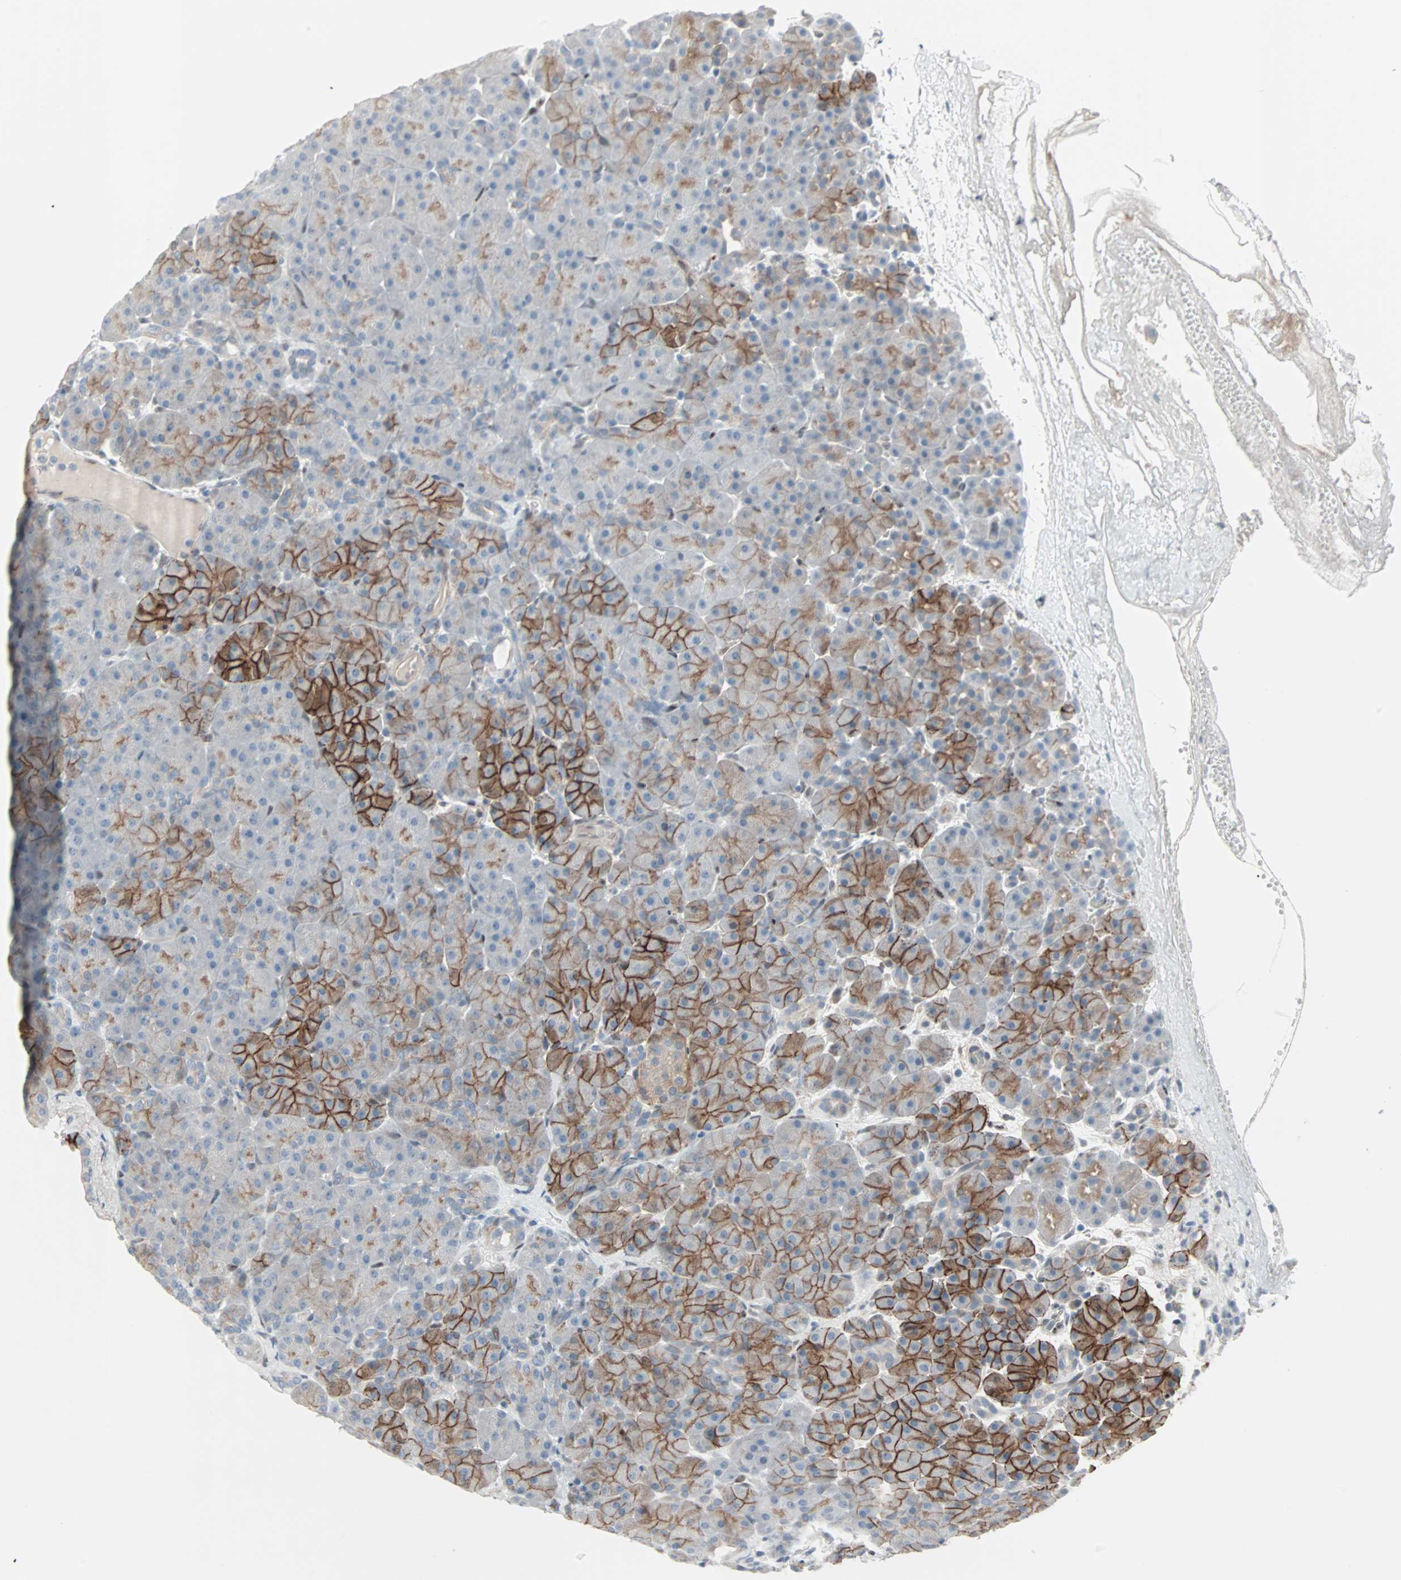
{"staining": {"intensity": "moderate", "quantity": "25%-75%", "location": "cytoplasmic/membranous"}, "tissue": "pancreas", "cell_type": "Exocrine glandular cells", "image_type": "normal", "snomed": [{"axis": "morphology", "description": "Normal tissue, NOS"}, {"axis": "topography", "description": "Pancreas"}], "caption": "This histopathology image displays immunohistochemistry (IHC) staining of benign pancreas, with medium moderate cytoplasmic/membranous staining in about 25%-75% of exocrine glandular cells.", "gene": "CAND2", "patient": {"sex": "male", "age": 66}}